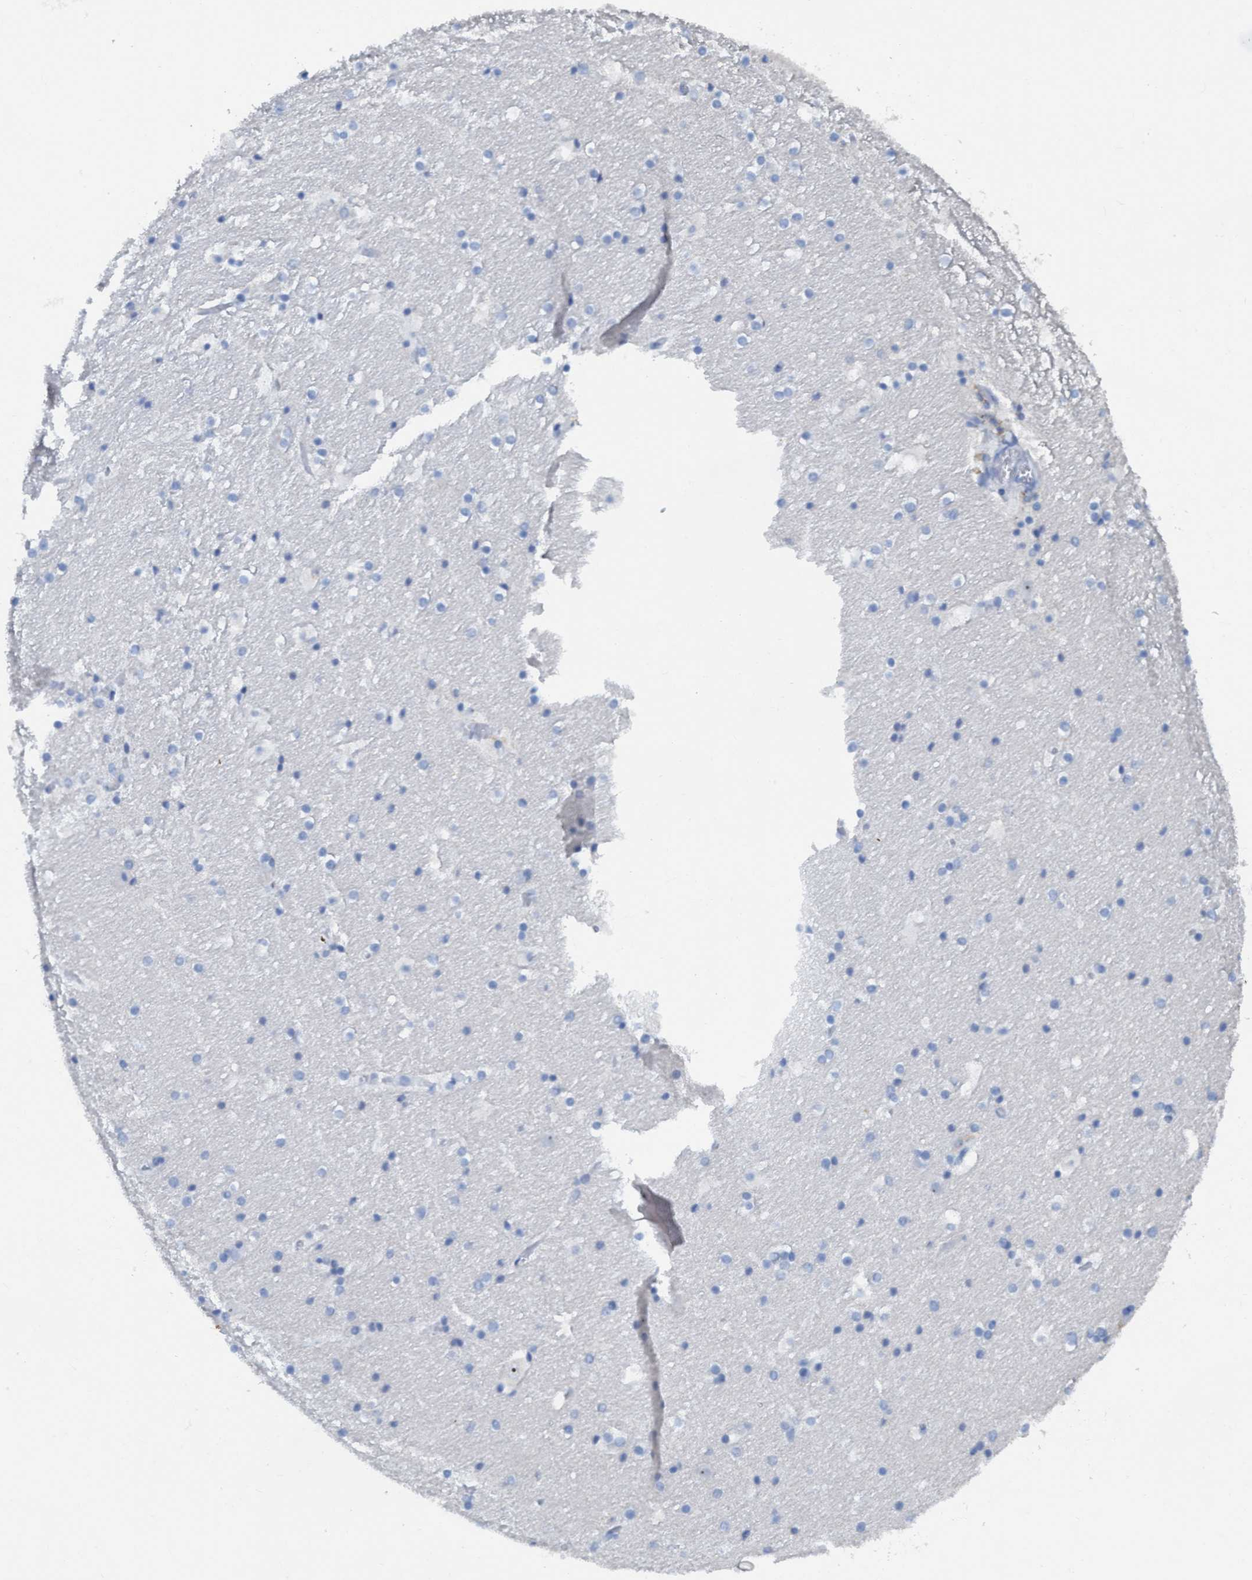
{"staining": {"intensity": "negative", "quantity": "none", "location": "none"}, "tissue": "hippocampus", "cell_type": "Glial cells", "image_type": "normal", "snomed": [{"axis": "morphology", "description": "Normal tissue, NOS"}, {"axis": "topography", "description": "Hippocampus"}], "caption": "High magnification brightfield microscopy of benign hippocampus stained with DAB (3,3'-diaminobenzidine) (brown) and counterstained with hematoxylin (blue): glial cells show no significant positivity.", "gene": "DNAI1", "patient": {"sex": "male", "age": 45}}